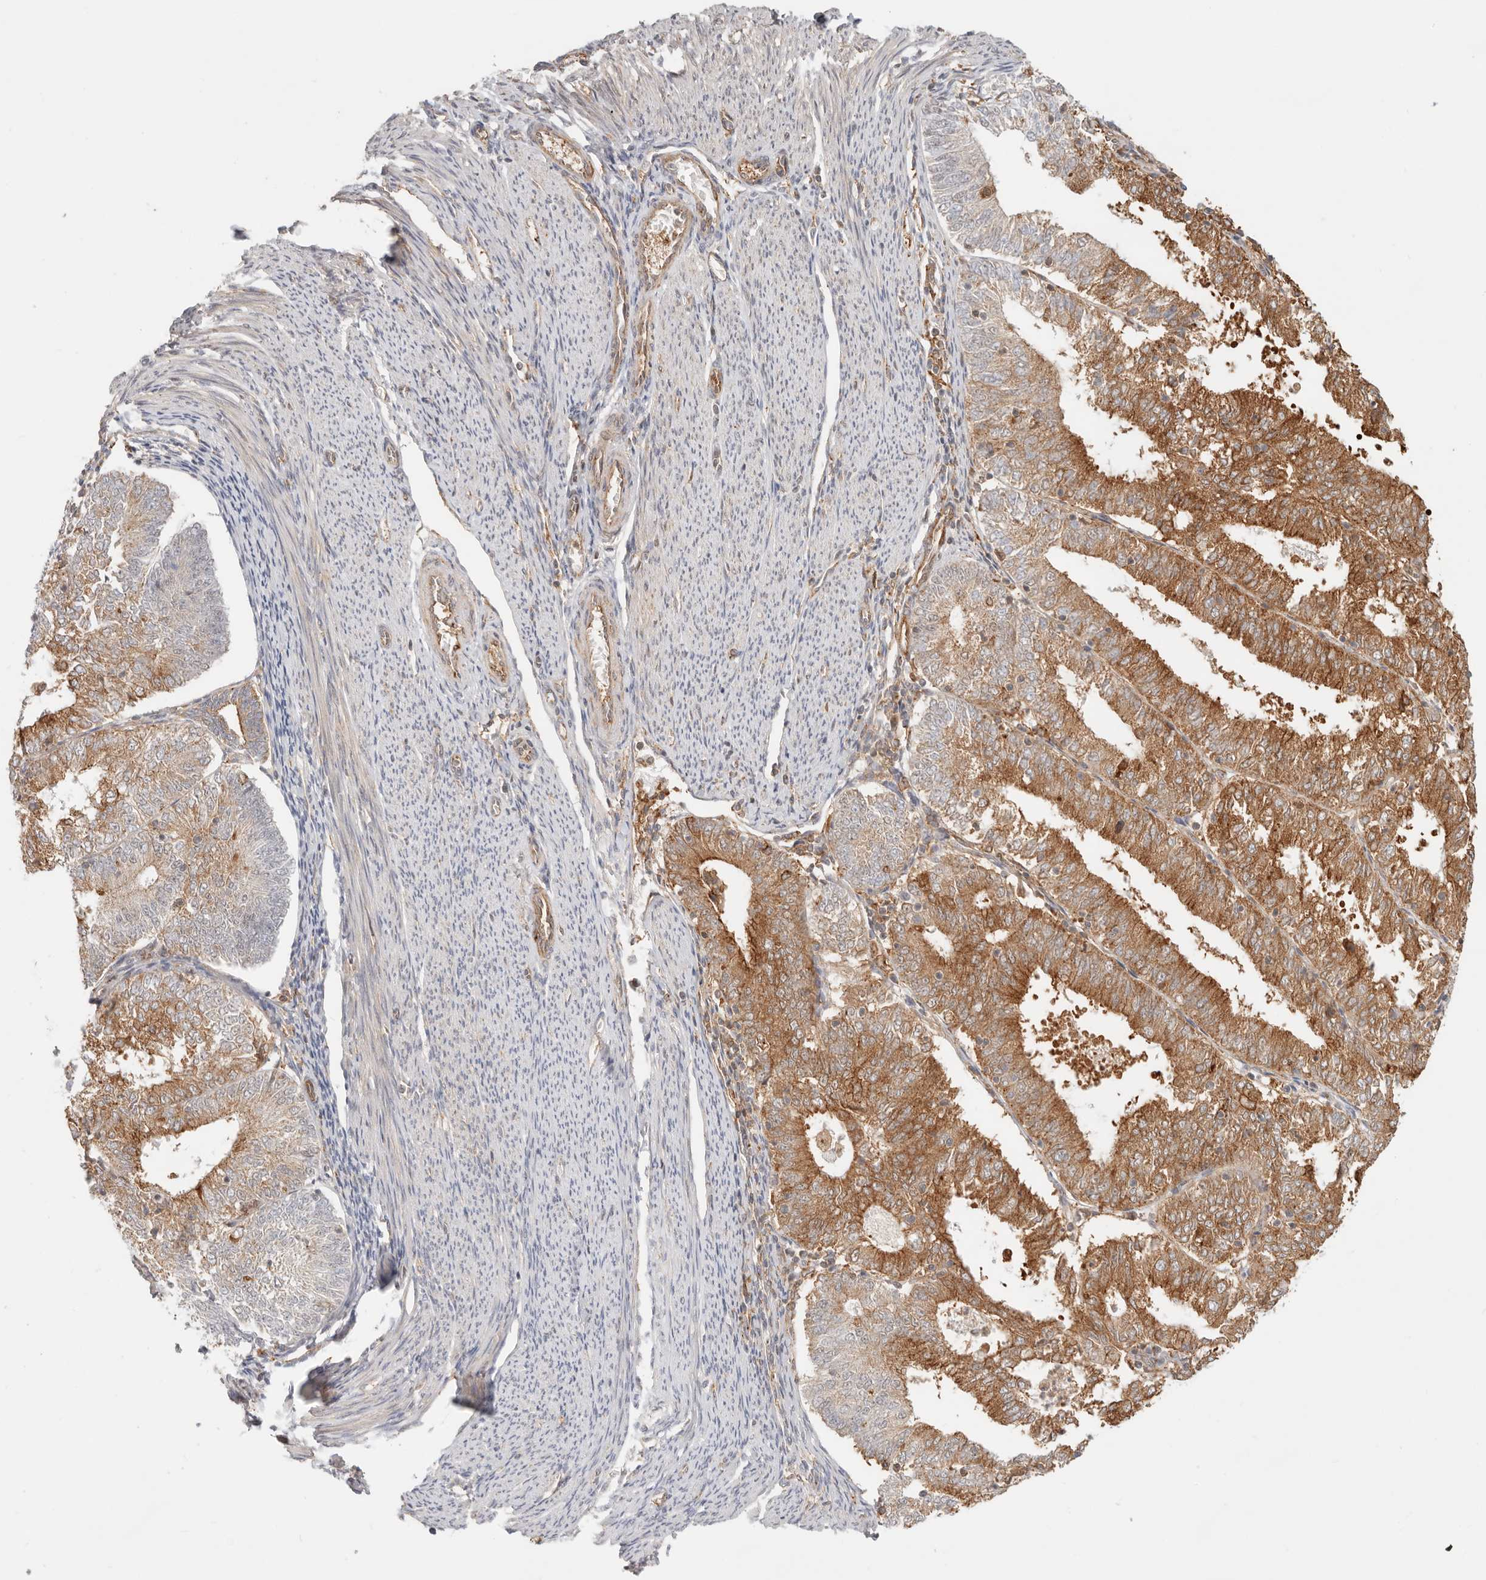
{"staining": {"intensity": "moderate", "quantity": ">75%", "location": "cytoplasmic/membranous"}, "tissue": "endometrial cancer", "cell_type": "Tumor cells", "image_type": "cancer", "snomed": [{"axis": "morphology", "description": "Adenocarcinoma, NOS"}, {"axis": "topography", "description": "Endometrium"}], "caption": "The immunohistochemical stain shows moderate cytoplasmic/membranous expression in tumor cells of endometrial cancer (adenocarcinoma) tissue. (Stains: DAB in brown, nuclei in blue, Microscopy: brightfield microscopy at high magnification).", "gene": "HEXD", "patient": {"sex": "female", "age": 57}}